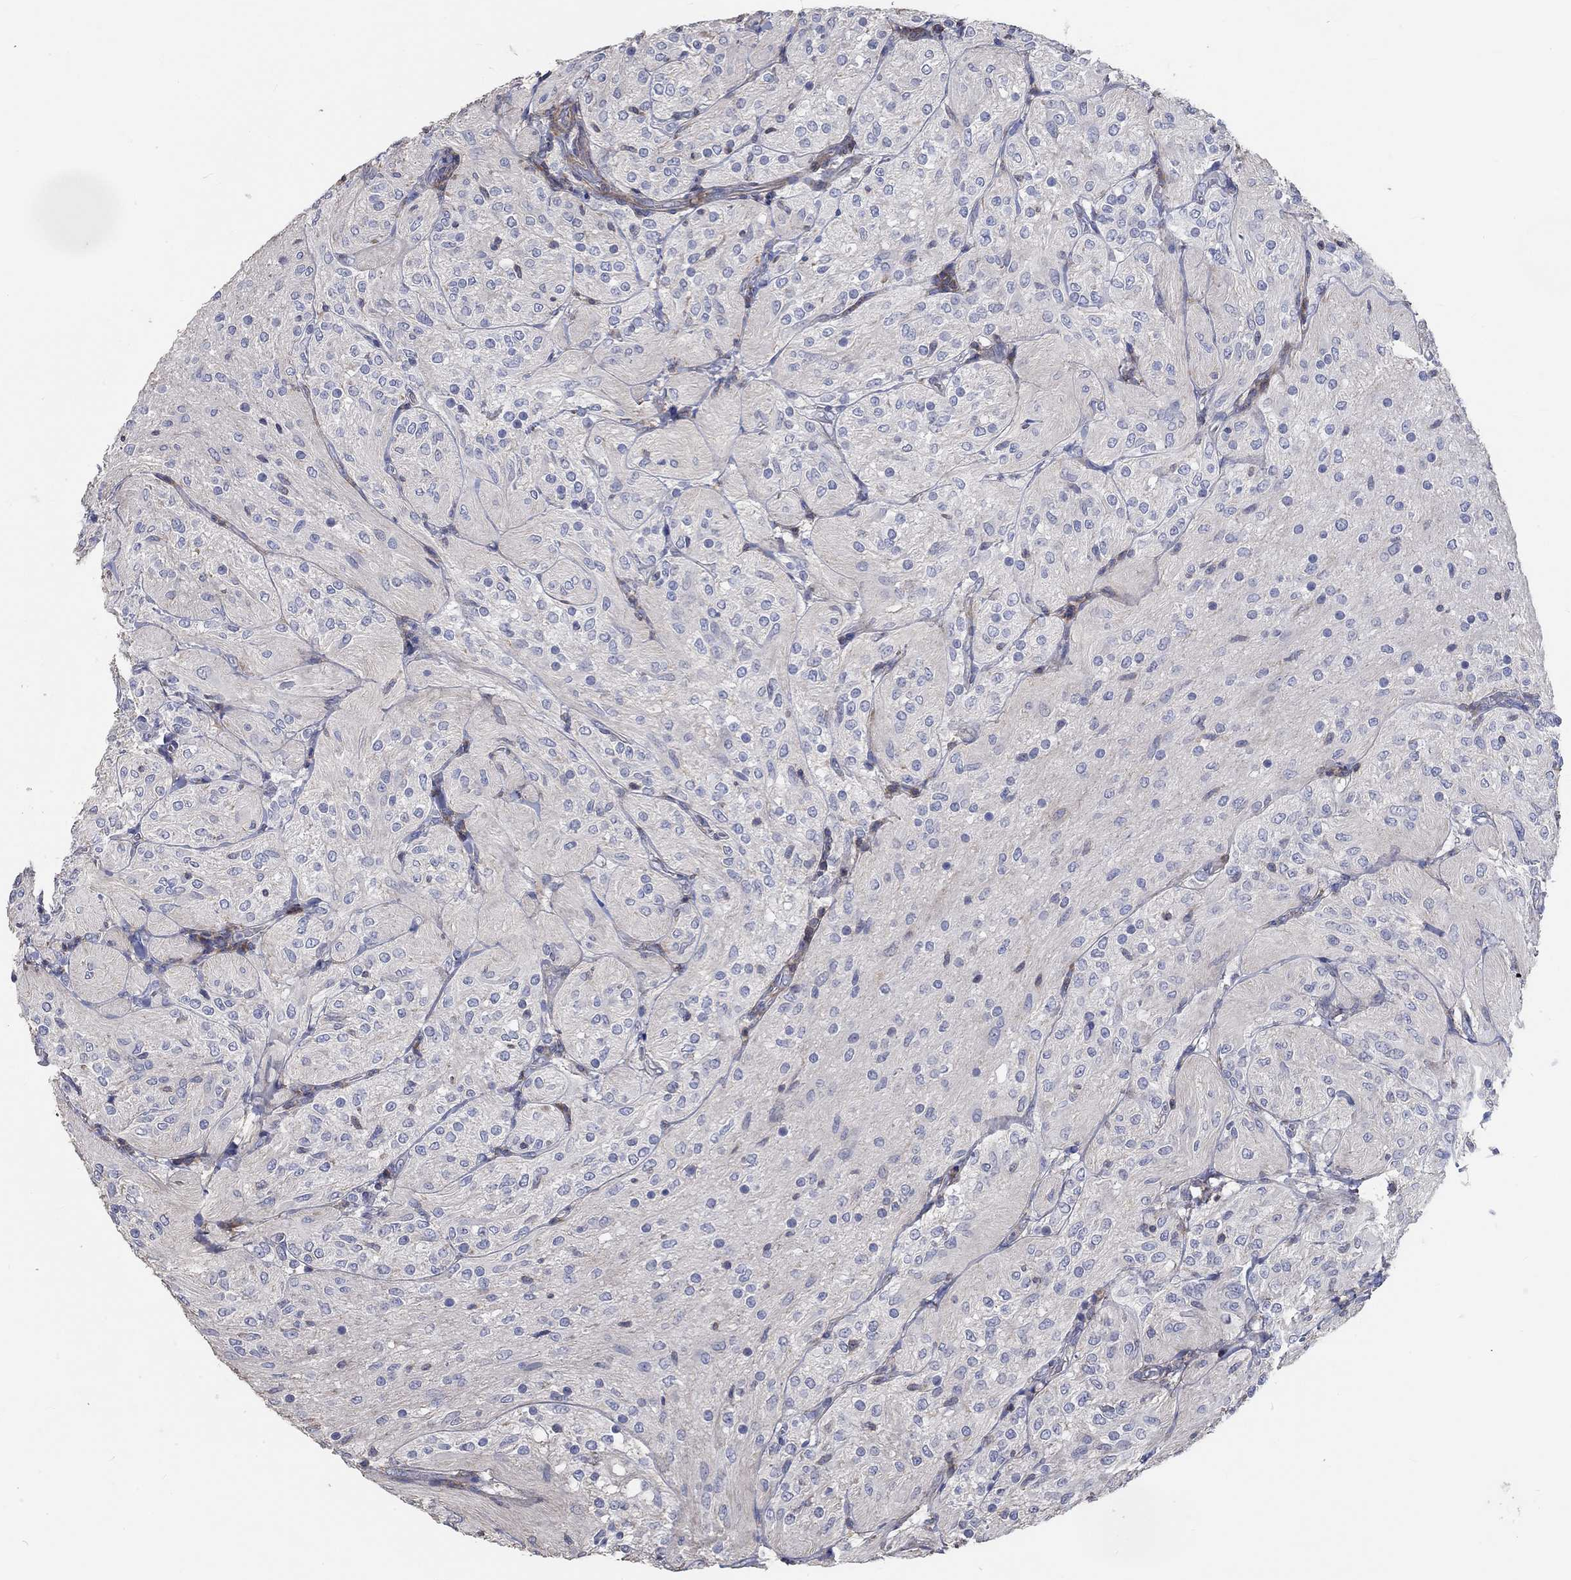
{"staining": {"intensity": "negative", "quantity": "none", "location": "none"}, "tissue": "glioma", "cell_type": "Tumor cells", "image_type": "cancer", "snomed": [{"axis": "morphology", "description": "Glioma, malignant, Low grade"}, {"axis": "topography", "description": "Brain"}], "caption": "Immunohistochemistry (IHC) histopathology image of malignant glioma (low-grade) stained for a protein (brown), which reveals no staining in tumor cells.", "gene": "TNFAIP8L3", "patient": {"sex": "male", "age": 3}}